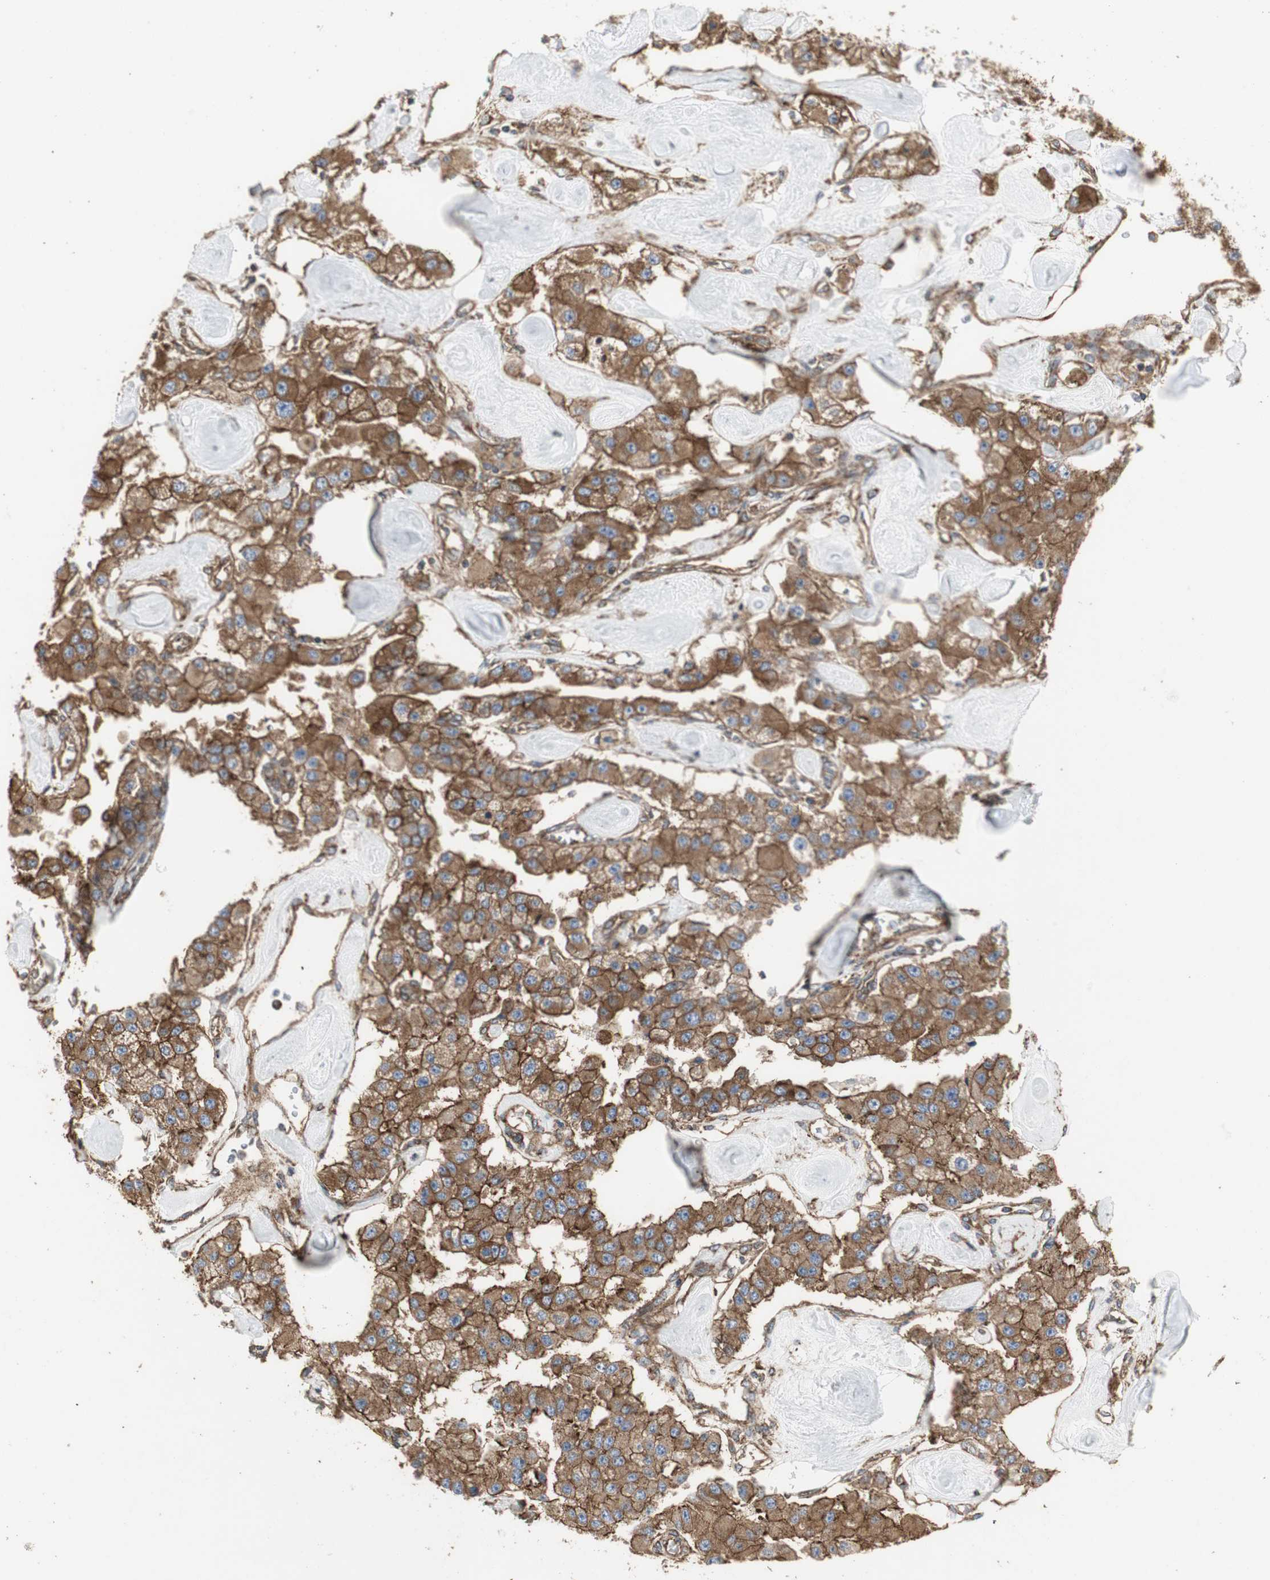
{"staining": {"intensity": "strong", "quantity": ">75%", "location": "cytoplasmic/membranous"}, "tissue": "carcinoid", "cell_type": "Tumor cells", "image_type": "cancer", "snomed": [{"axis": "morphology", "description": "Carcinoid, malignant, NOS"}, {"axis": "topography", "description": "Pancreas"}], "caption": "Immunohistochemistry image of neoplastic tissue: malignant carcinoid stained using IHC displays high levels of strong protein expression localized specifically in the cytoplasmic/membranous of tumor cells, appearing as a cytoplasmic/membranous brown color.", "gene": "H6PD", "patient": {"sex": "male", "age": 41}}